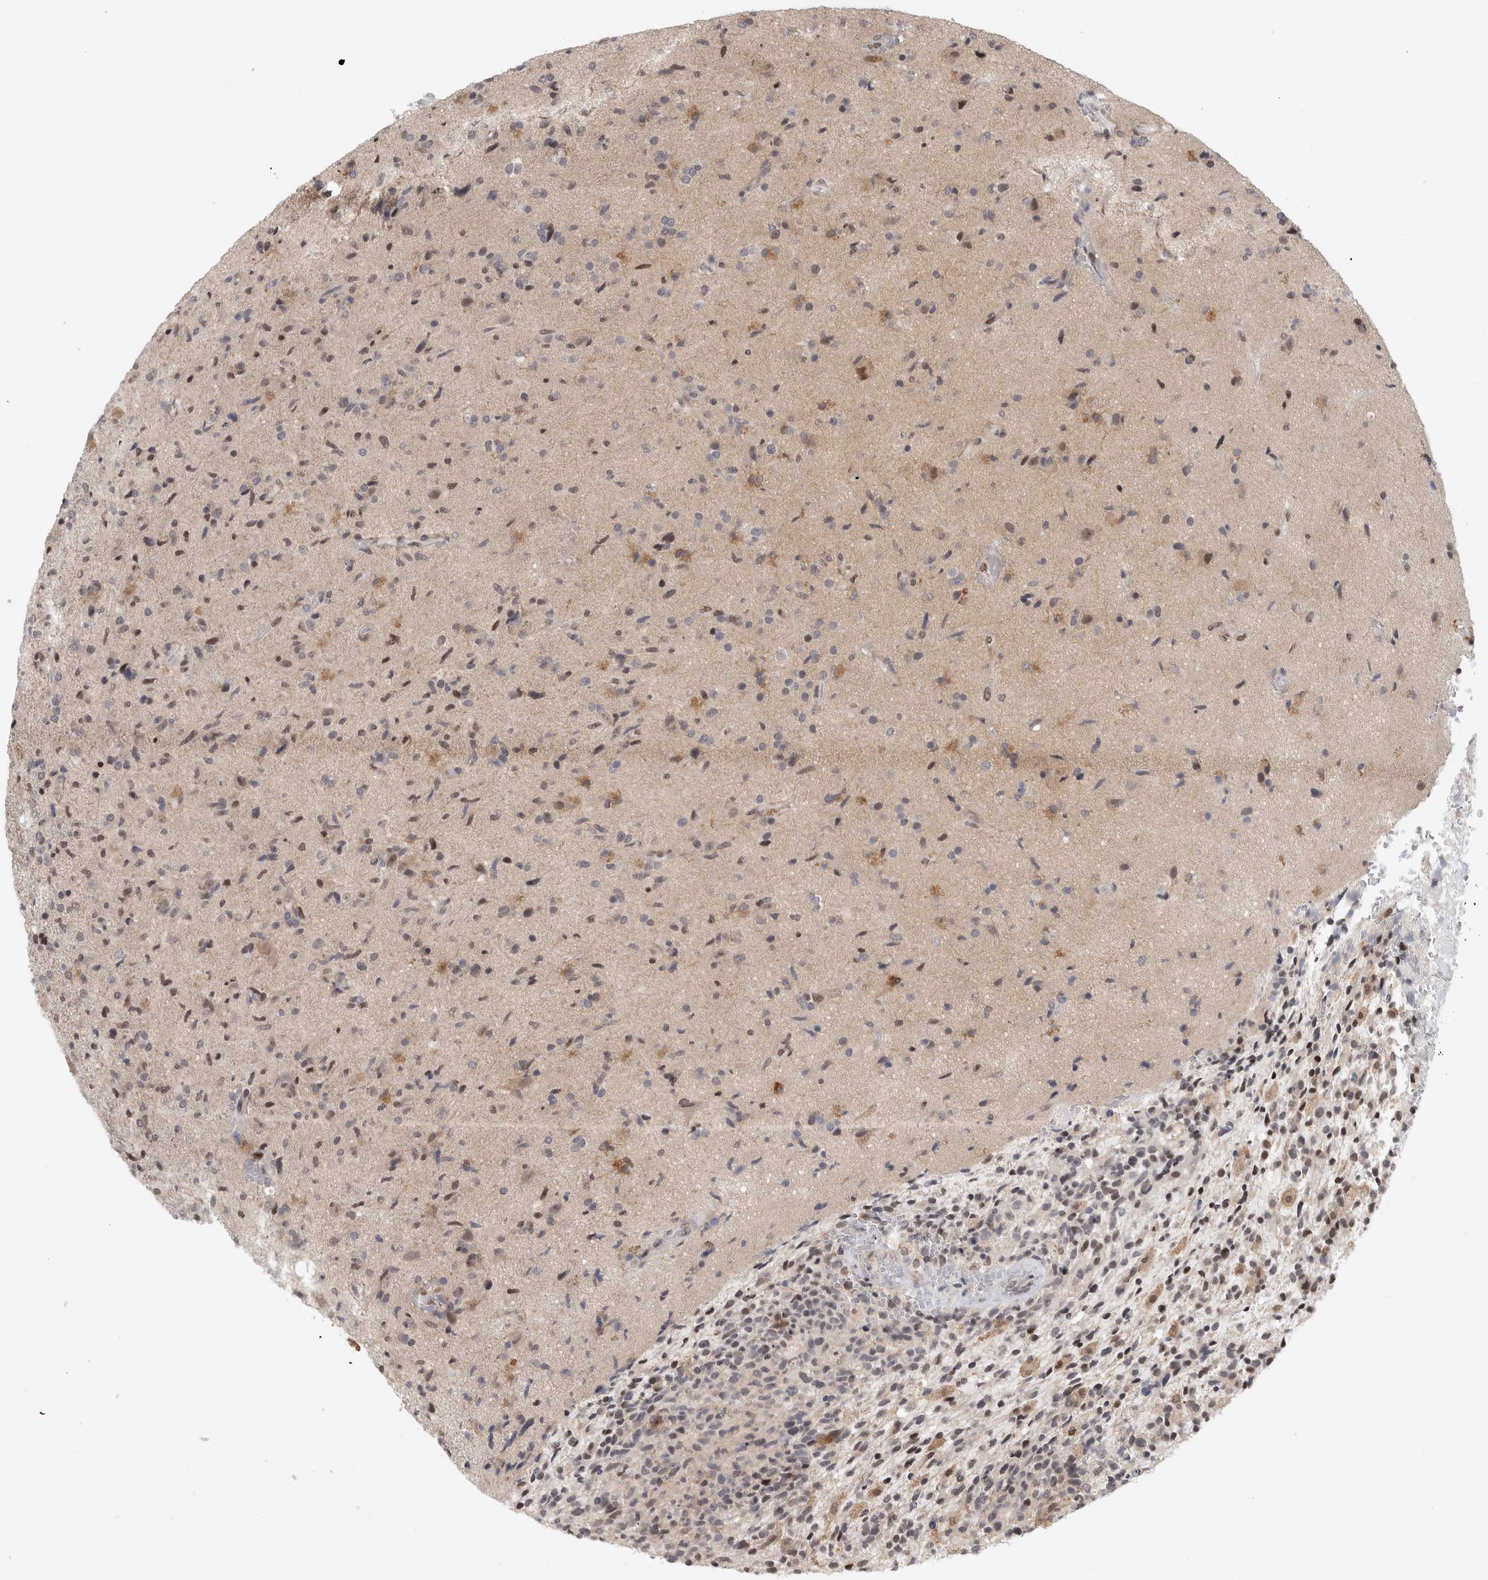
{"staining": {"intensity": "moderate", "quantity": "<25%", "location": "cytoplasmic/membranous,nuclear"}, "tissue": "glioma", "cell_type": "Tumor cells", "image_type": "cancer", "snomed": [{"axis": "morphology", "description": "Glioma, malignant, High grade"}, {"axis": "topography", "description": "Brain"}], "caption": "Malignant high-grade glioma was stained to show a protein in brown. There is low levels of moderate cytoplasmic/membranous and nuclear positivity in about <25% of tumor cells.", "gene": "SRARP", "patient": {"sex": "male", "age": 72}}